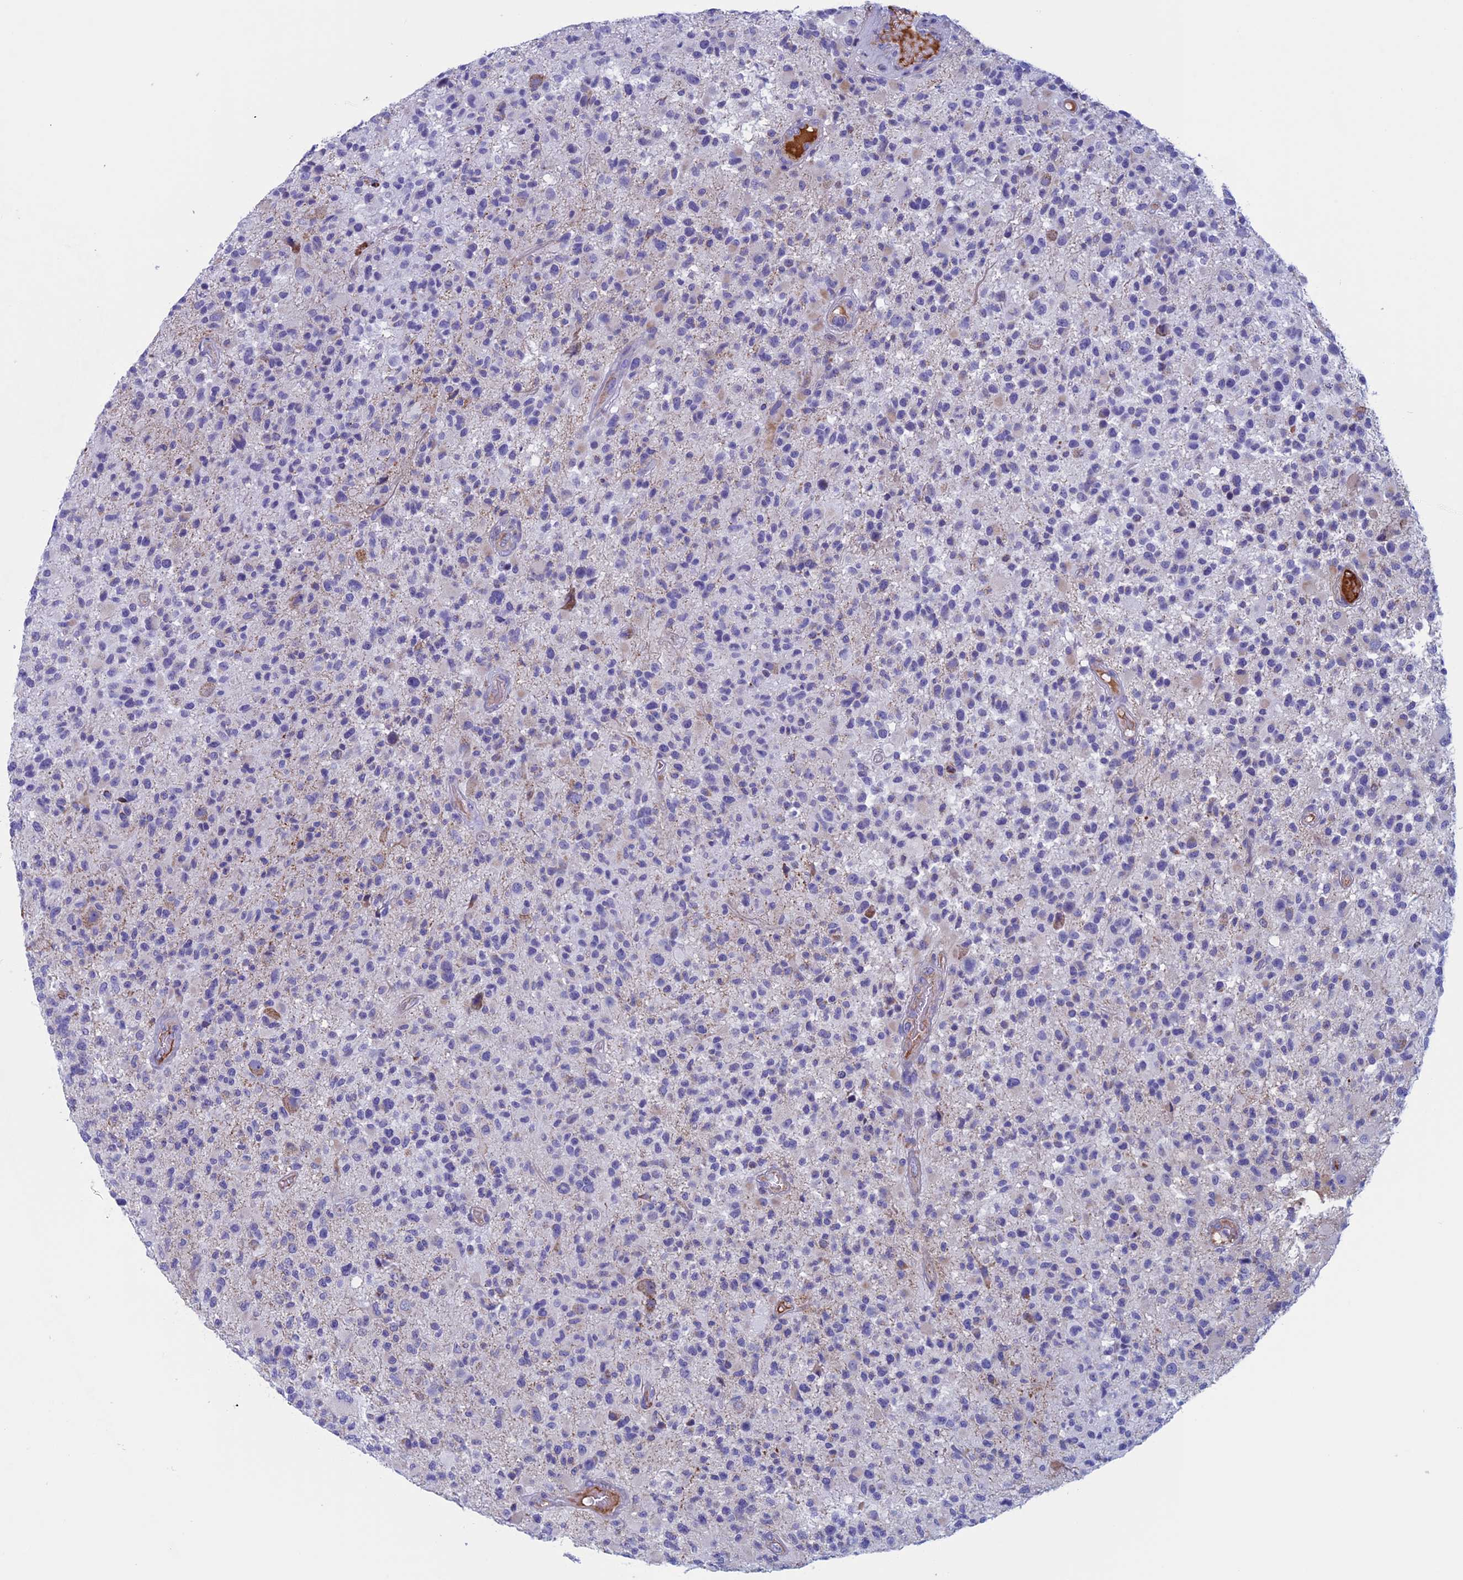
{"staining": {"intensity": "negative", "quantity": "none", "location": "none"}, "tissue": "glioma", "cell_type": "Tumor cells", "image_type": "cancer", "snomed": [{"axis": "morphology", "description": "Glioma, malignant, High grade"}, {"axis": "morphology", "description": "Glioblastoma, NOS"}, {"axis": "topography", "description": "Brain"}], "caption": "Tumor cells show no significant protein positivity in high-grade glioma (malignant).", "gene": "NDUFB9", "patient": {"sex": "male", "age": 60}}